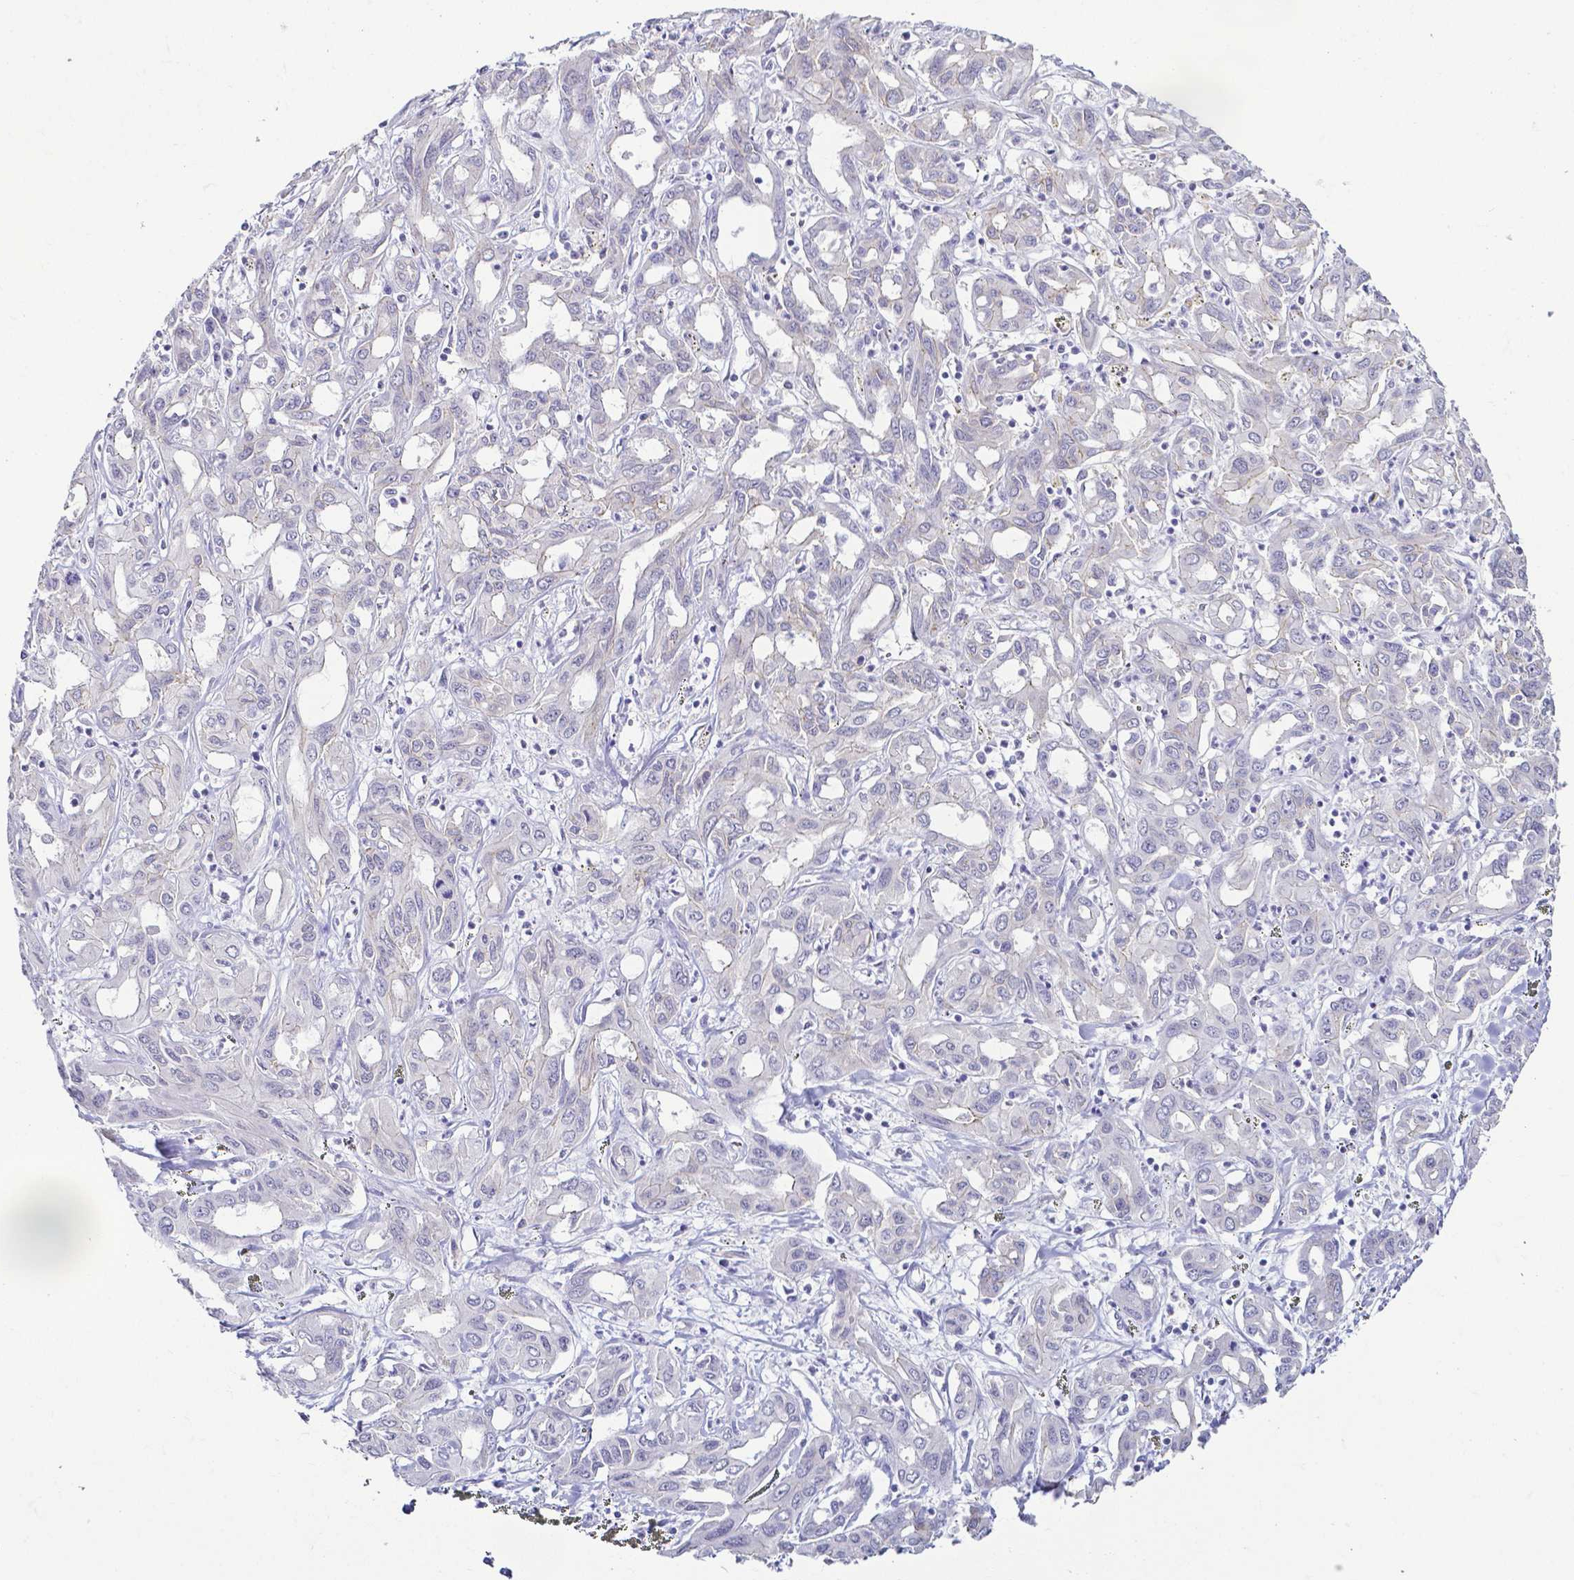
{"staining": {"intensity": "negative", "quantity": "none", "location": "none"}, "tissue": "liver cancer", "cell_type": "Tumor cells", "image_type": "cancer", "snomed": [{"axis": "morphology", "description": "Cholangiocarcinoma"}, {"axis": "topography", "description": "Liver"}], "caption": "IHC of human liver cancer exhibits no staining in tumor cells.", "gene": "FAM83G", "patient": {"sex": "female", "age": 60}}